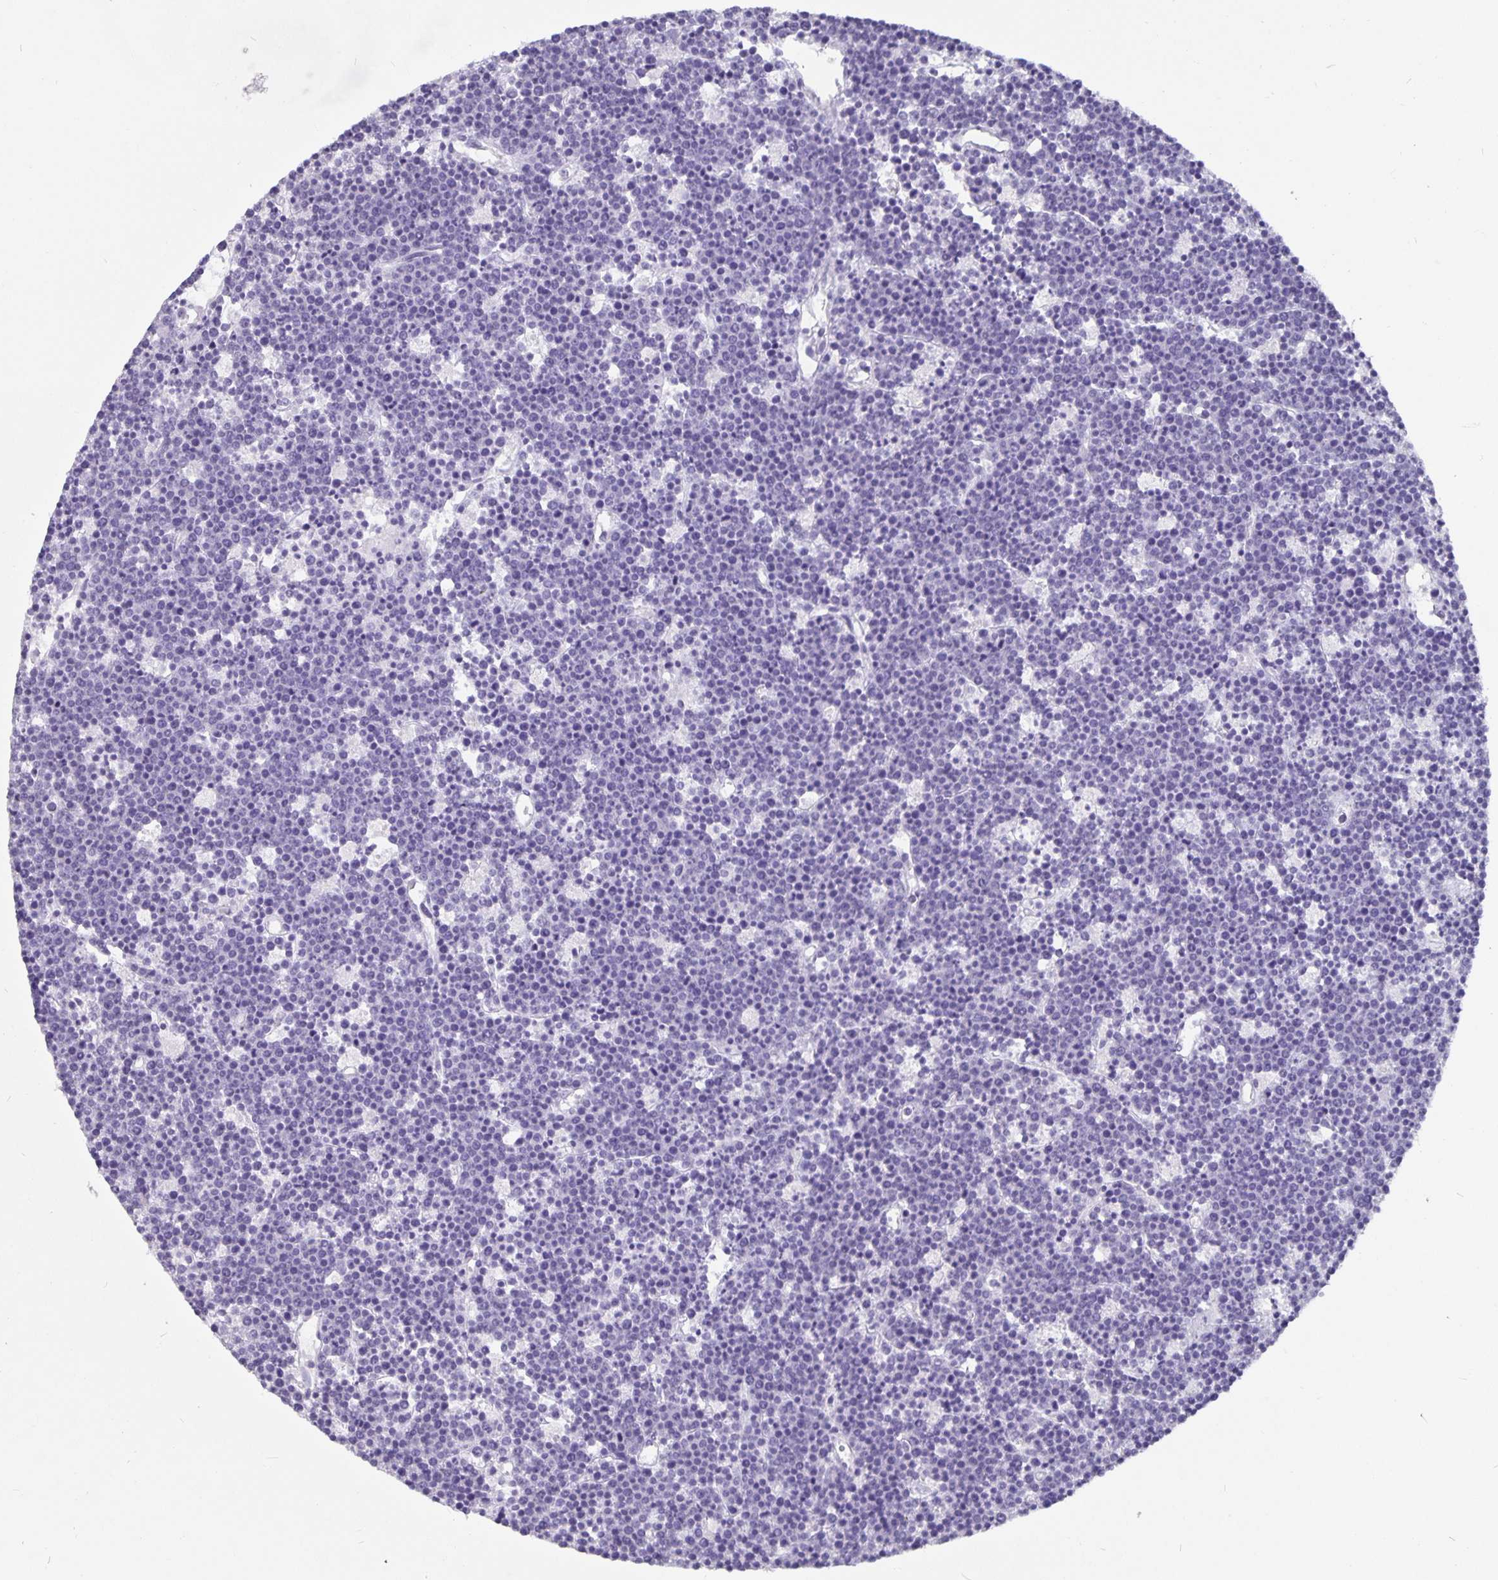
{"staining": {"intensity": "negative", "quantity": "none", "location": "none"}, "tissue": "lymphoma", "cell_type": "Tumor cells", "image_type": "cancer", "snomed": [{"axis": "morphology", "description": "Malignant lymphoma, non-Hodgkin's type, High grade"}, {"axis": "topography", "description": "Ovary"}], "caption": "The IHC photomicrograph has no significant expression in tumor cells of high-grade malignant lymphoma, non-Hodgkin's type tissue.", "gene": "OLIG2", "patient": {"sex": "female", "age": 56}}